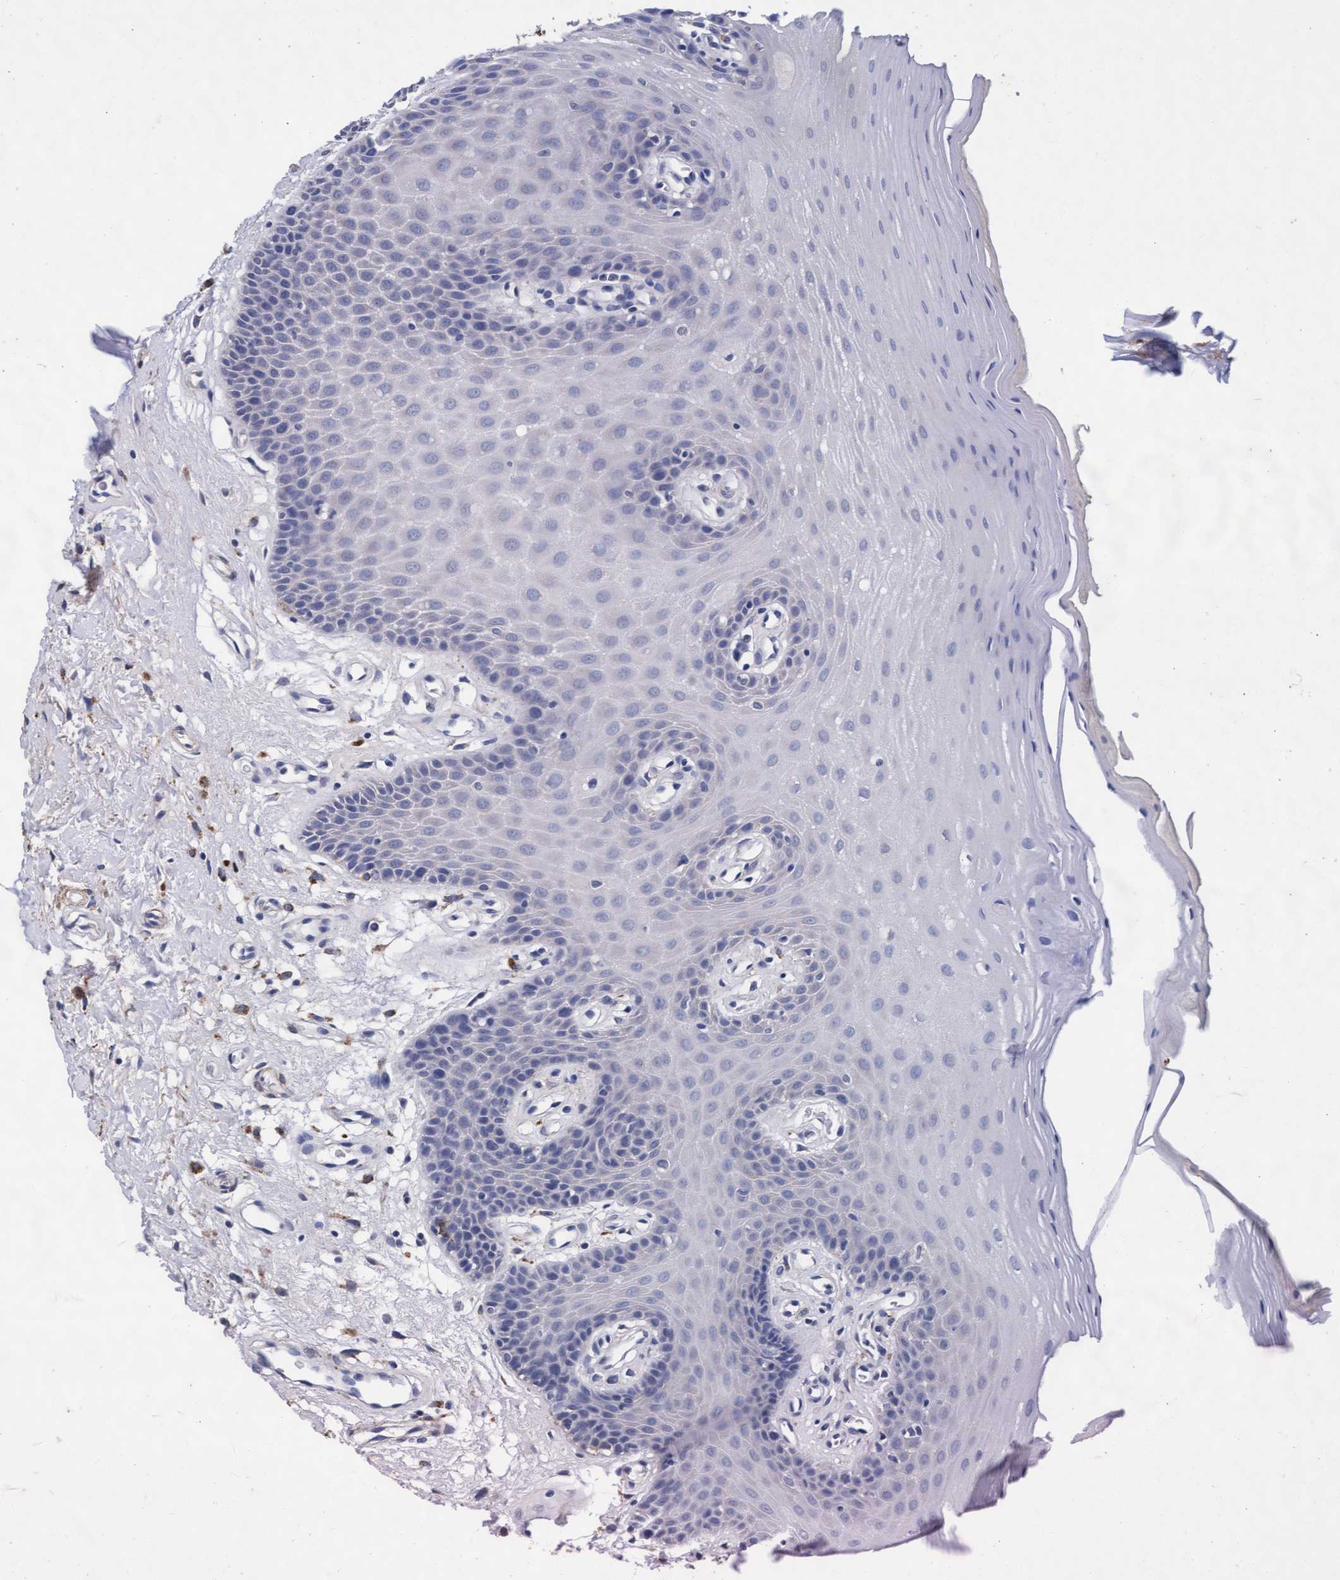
{"staining": {"intensity": "negative", "quantity": "none", "location": "none"}, "tissue": "oral mucosa", "cell_type": "Squamous epithelial cells", "image_type": "normal", "snomed": [{"axis": "morphology", "description": "Normal tissue, NOS"}, {"axis": "morphology", "description": "Squamous cell carcinoma, NOS"}, {"axis": "topography", "description": "Oral tissue"}, {"axis": "topography", "description": "Head-Neck"}], "caption": "Immunohistochemistry (IHC) micrograph of normal oral mucosa: human oral mucosa stained with DAB (3,3'-diaminobenzidine) displays no significant protein staining in squamous epithelial cells.", "gene": "CPQ", "patient": {"sex": "male", "age": 71}}